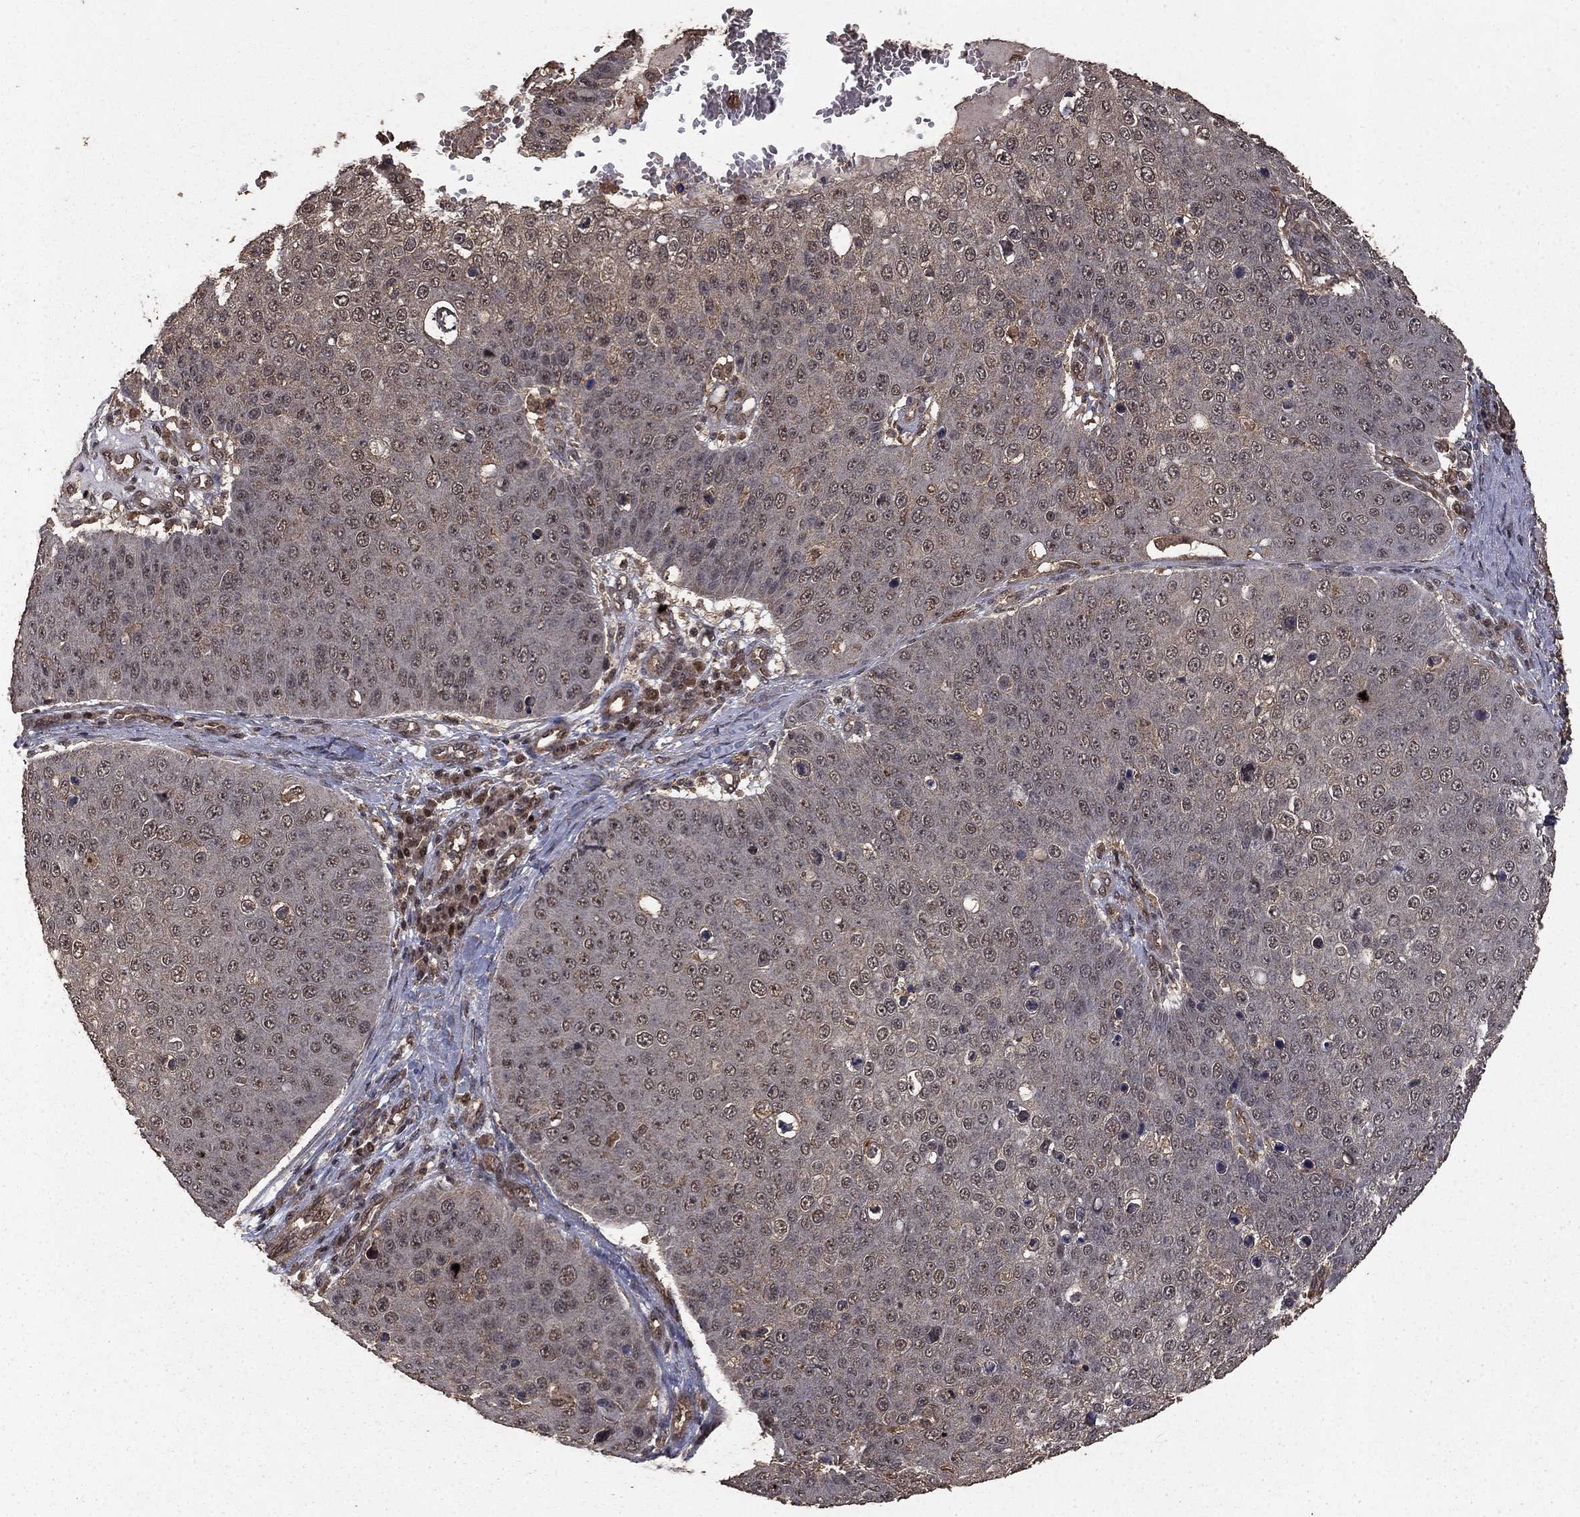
{"staining": {"intensity": "negative", "quantity": "none", "location": "none"}, "tissue": "skin cancer", "cell_type": "Tumor cells", "image_type": "cancer", "snomed": [{"axis": "morphology", "description": "Squamous cell carcinoma, NOS"}, {"axis": "topography", "description": "Skin"}], "caption": "This photomicrograph is of squamous cell carcinoma (skin) stained with immunohistochemistry to label a protein in brown with the nuclei are counter-stained blue. There is no staining in tumor cells.", "gene": "PRDM1", "patient": {"sex": "male", "age": 71}}